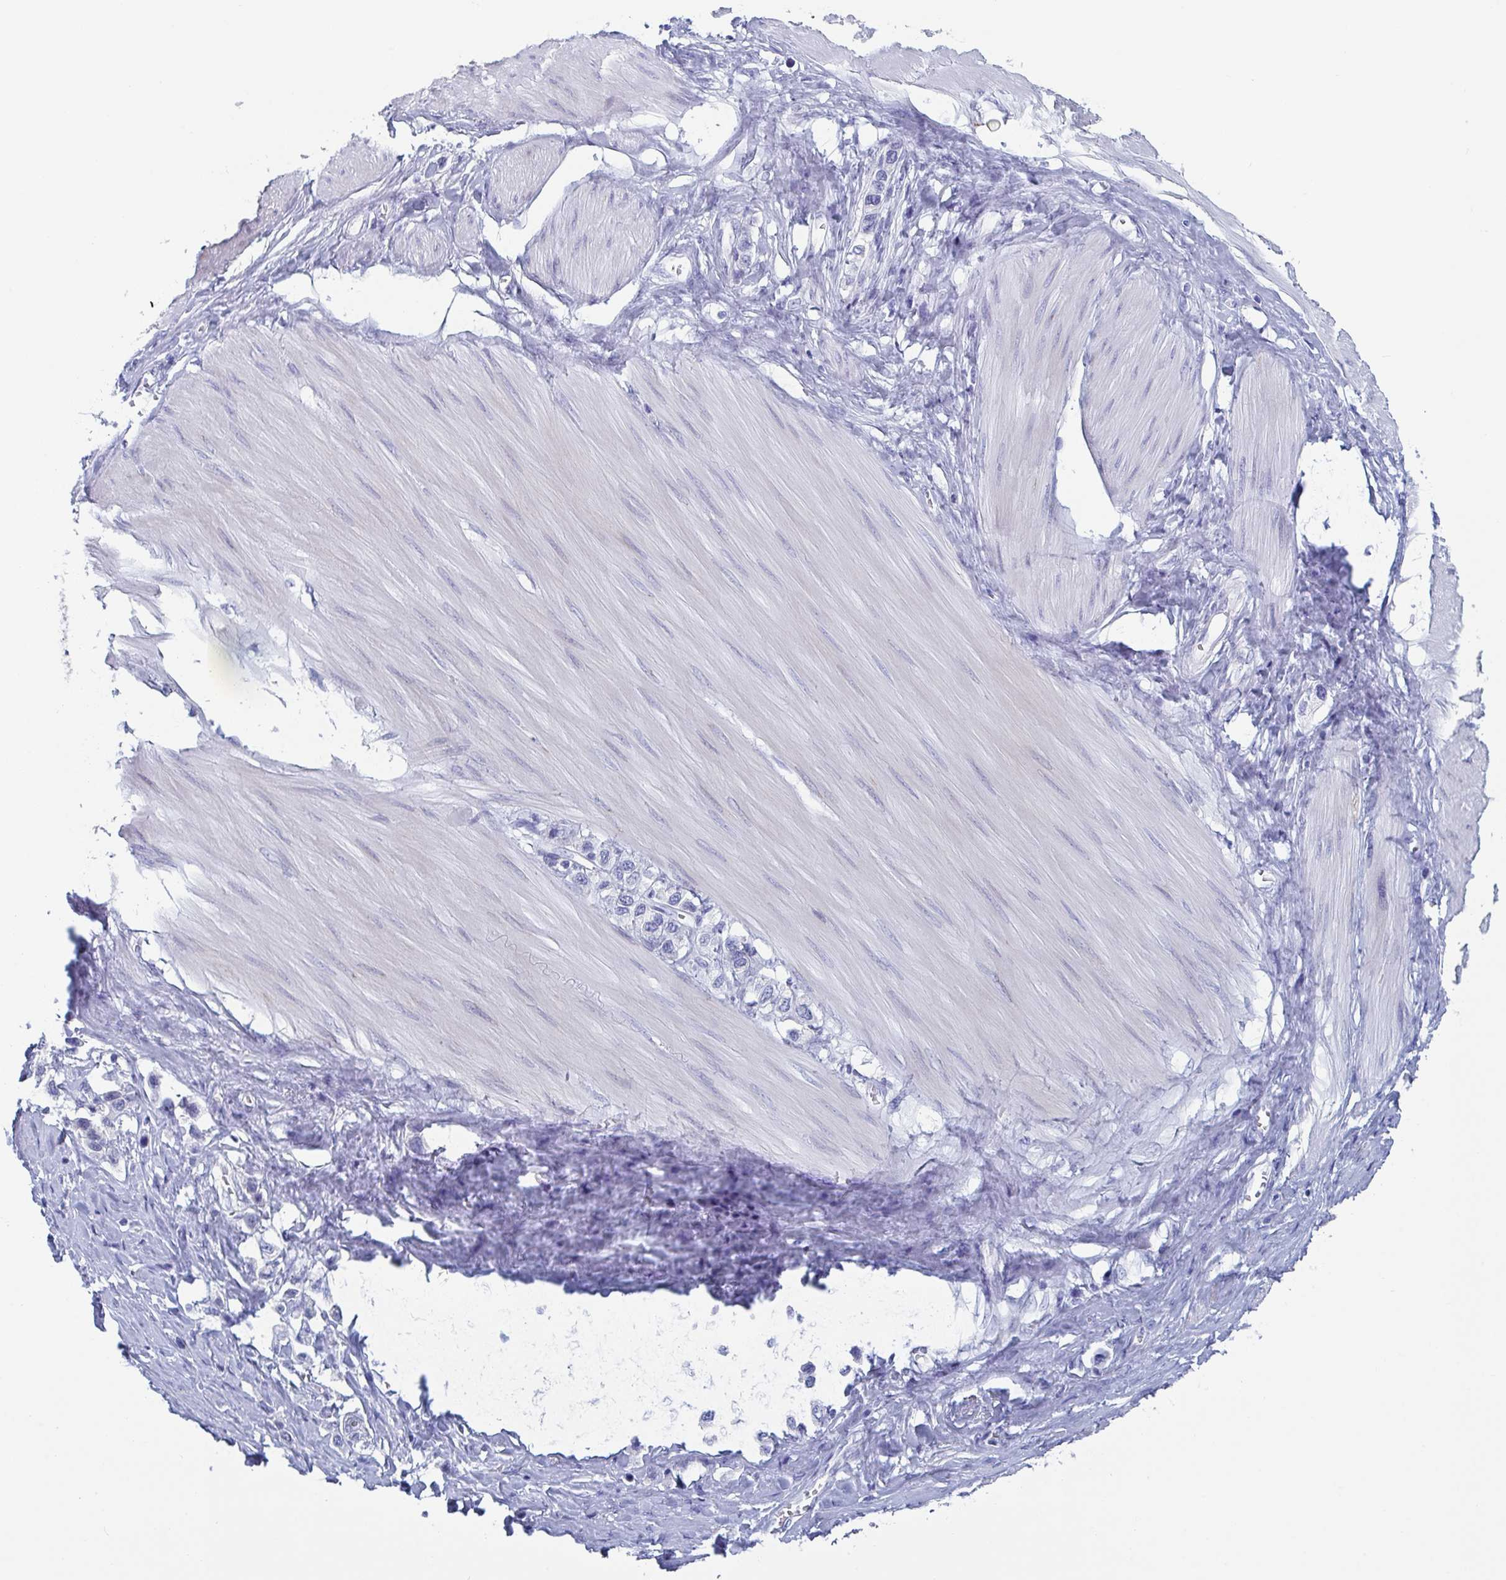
{"staining": {"intensity": "negative", "quantity": "none", "location": "none"}, "tissue": "stomach cancer", "cell_type": "Tumor cells", "image_type": "cancer", "snomed": [{"axis": "morphology", "description": "Adenocarcinoma, NOS"}, {"axis": "topography", "description": "Stomach"}], "caption": "The IHC histopathology image has no significant positivity in tumor cells of stomach adenocarcinoma tissue.", "gene": "NT5C3B", "patient": {"sex": "female", "age": 65}}